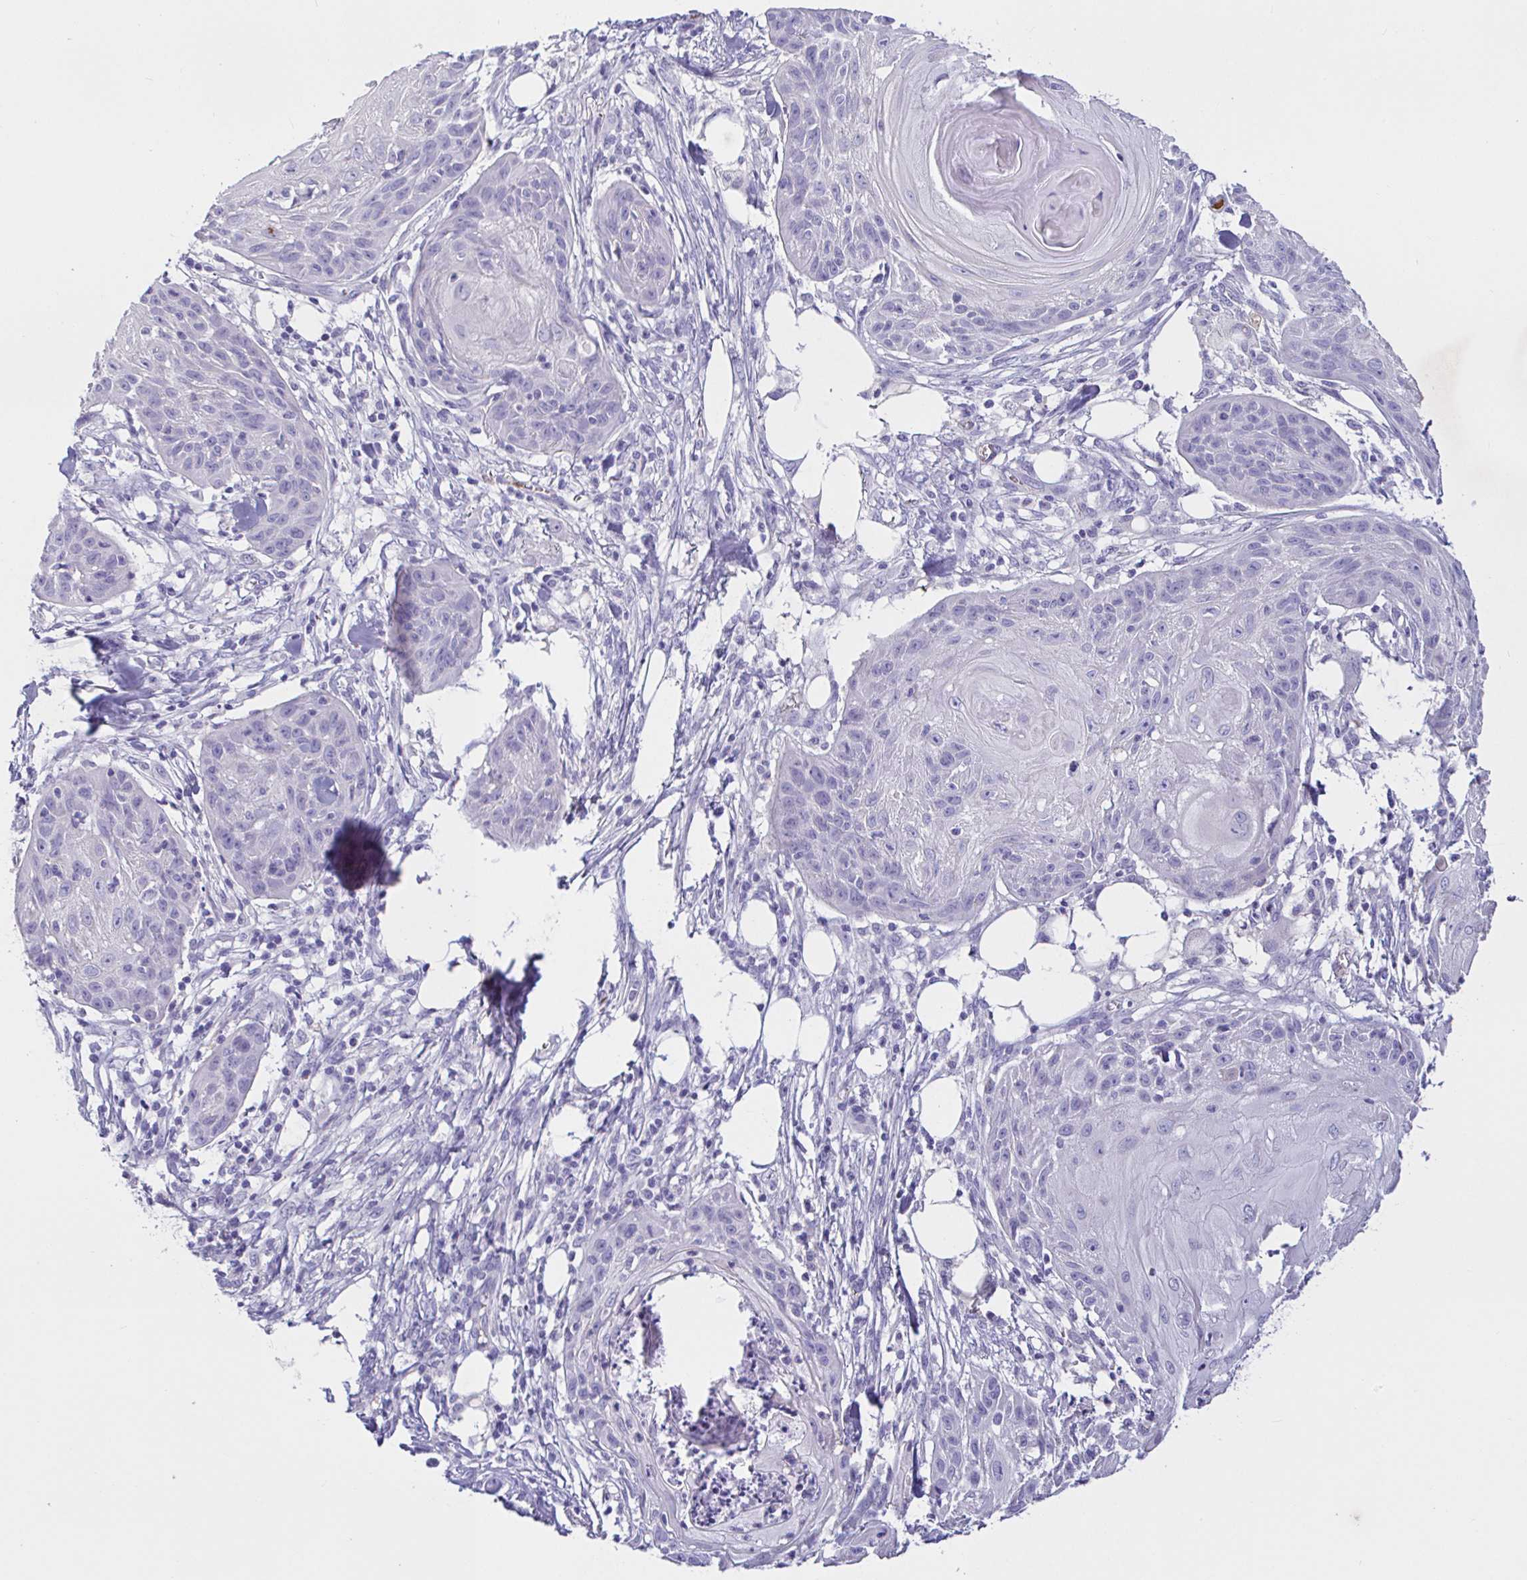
{"staining": {"intensity": "negative", "quantity": "none", "location": "none"}, "tissue": "skin cancer", "cell_type": "Tumor cells", "image_type": "cancer", "snomed": [{"axis": "morphology", "description": "Squamous cell carcinoma, NOS"}, {"axis": "topography", "description": "Skin"}], "caption": "Immunohistochemical staining of skin cancer reveals no significant positivity in tumor cells. (Stains: DAB immunohistochemistry with hematoxylin counter stain, Microscopy: brightfield microscopy at high magnification).", "gene": "SAA4", "patient": {"sex": "female", "age": 88}}